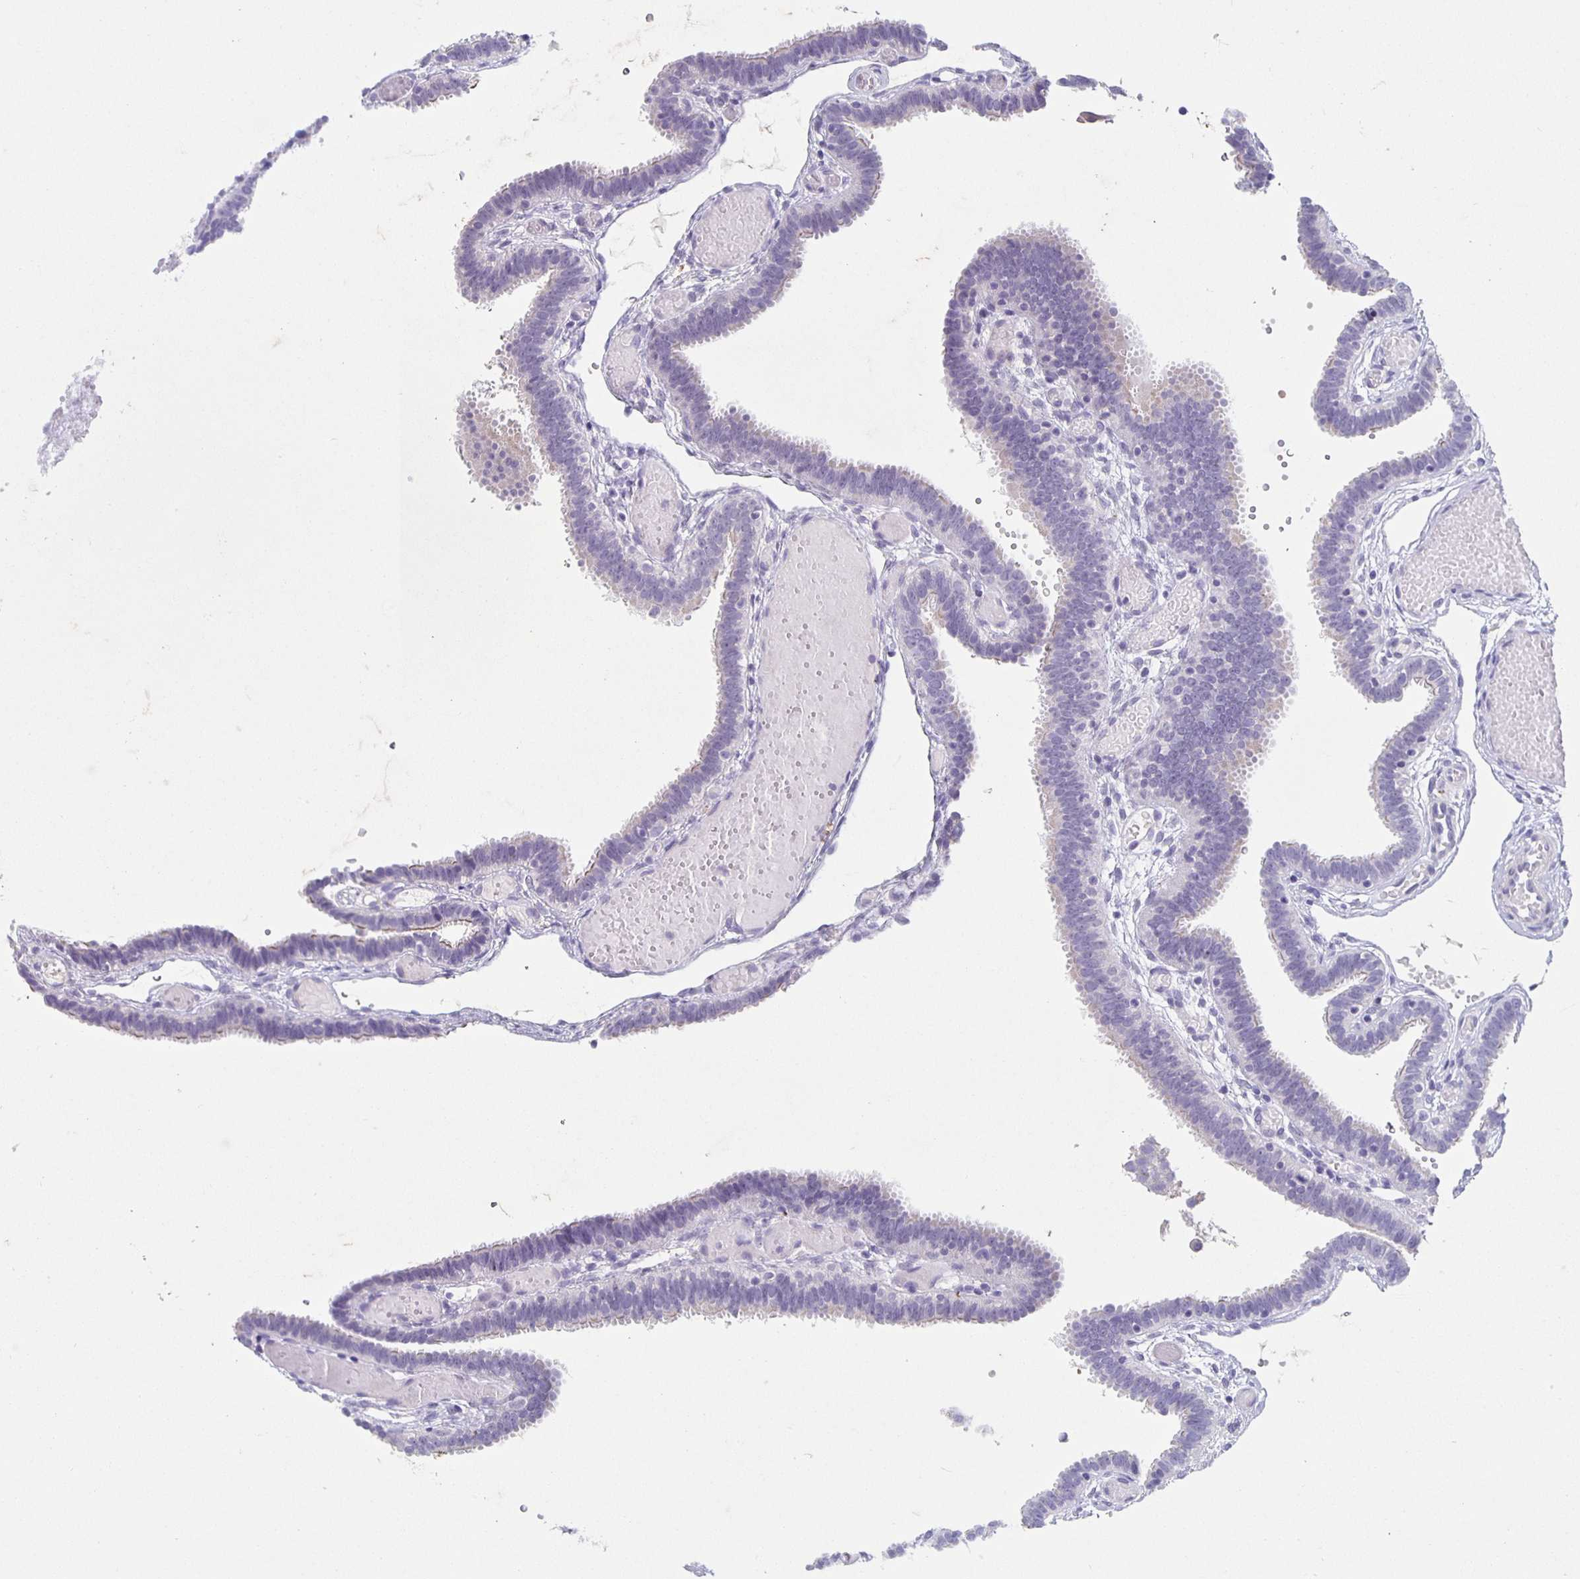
{"staining": {"intensity": "negative", "quantity": "none", "location": "none"}, "tissue": "fallopian tube", "cell_type": "Glandular cells", "image_type": "normal", "snomed": [{"axis": "morphology", "description": "Normal tissue, NOS"}, {"axis": "topography", "description": "Fallopian tube"}], "caption": "Photomicrograph shows no protein positivity in glandular cells of normal fallopian tube.", "gene": "CARNS1", "patient": {"sex": "female", "age": 37}}